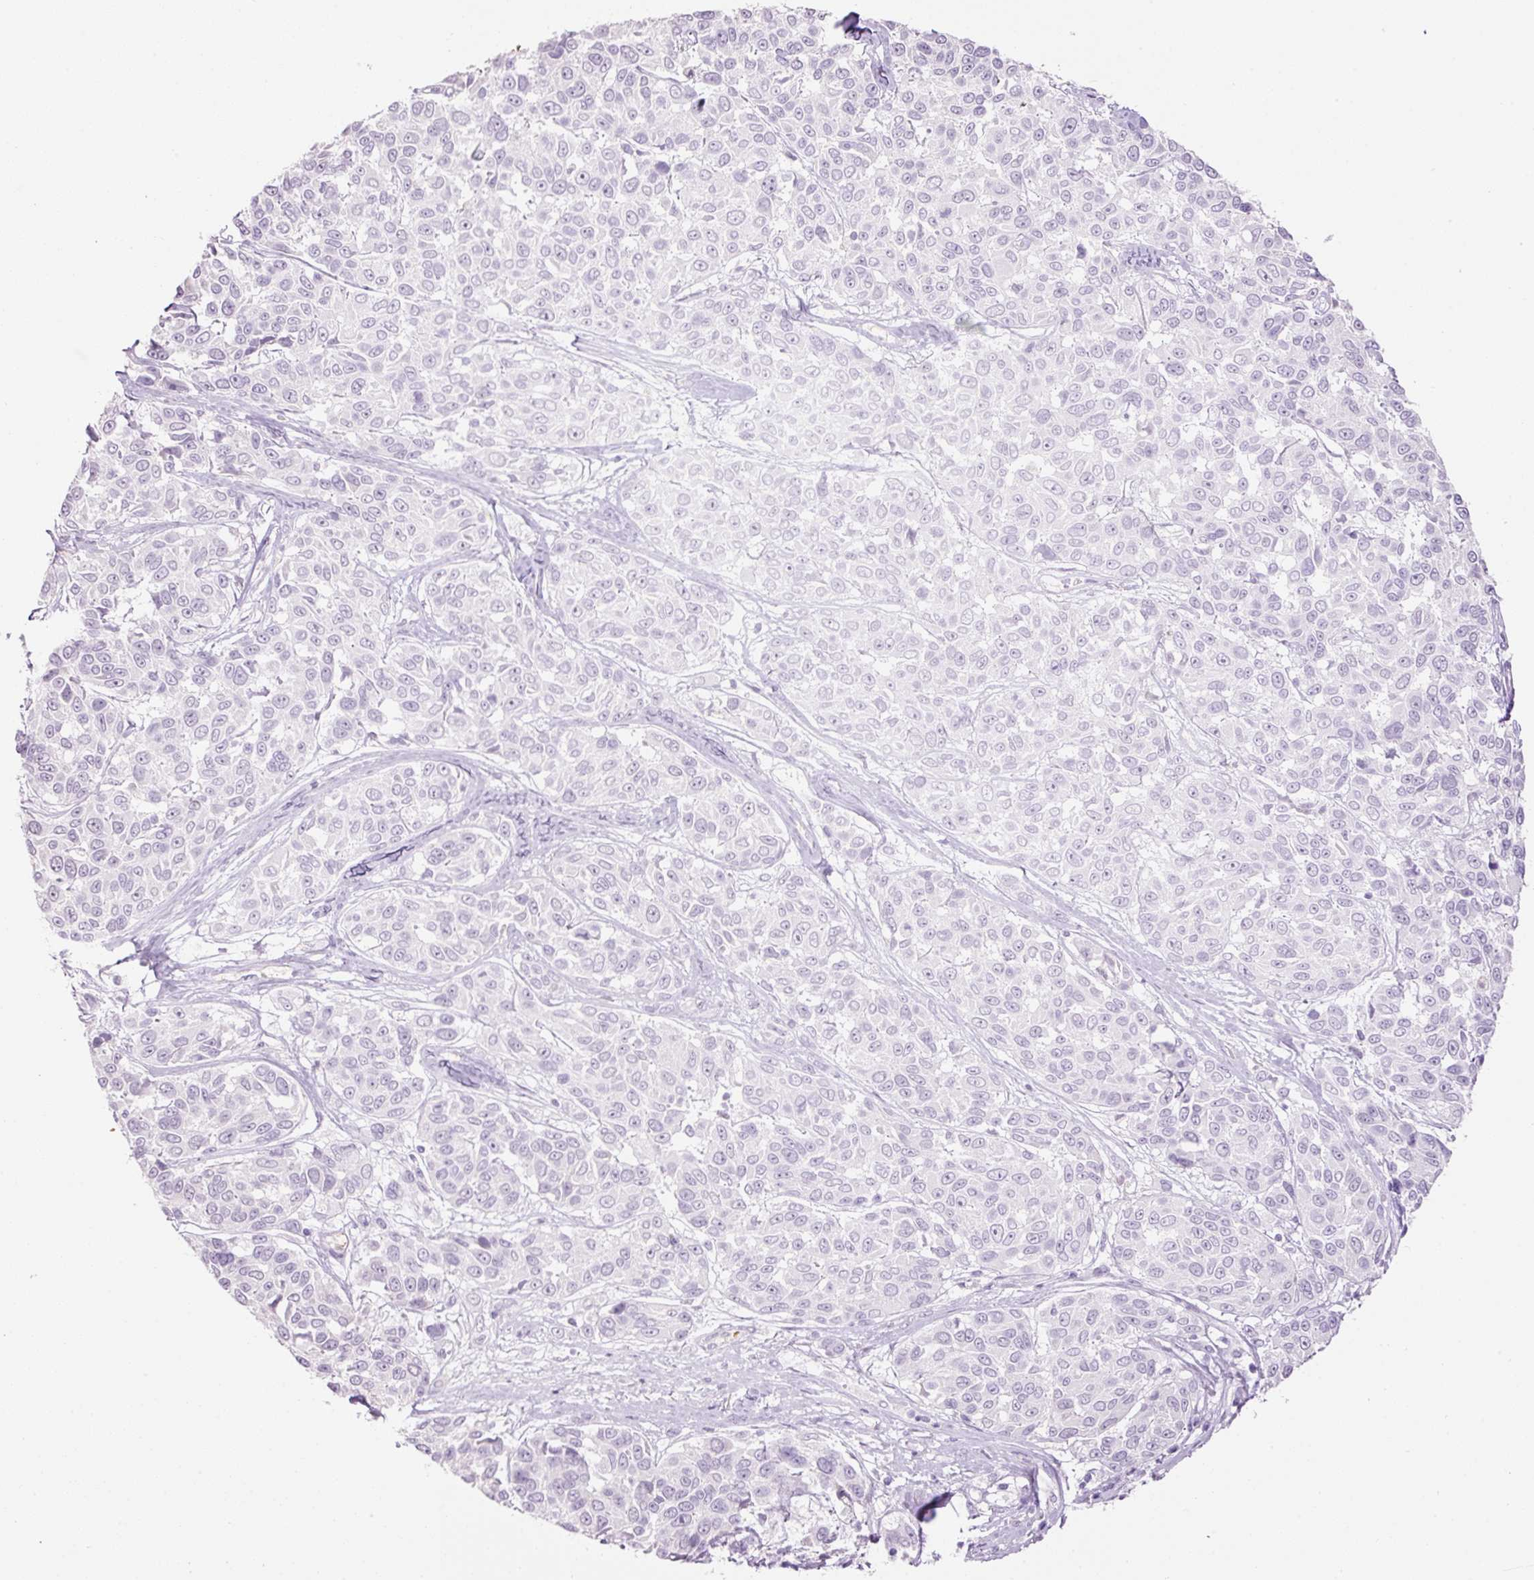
{"staining": {"intensity": "negative", "quantity": "none", "location": "none"}, "tissue": "melanoma", "cell_type": "Tumor cells", "image_type": "cancer", "snomed": [{"axis": "morphology", "description": "Malignant melanoma, NOS"}, {"axis": "topography", "description": "Skin"}], "caption": "An immunohistochemistry (IHC) image of malignant melanoma is shown. There is no staining in tumor cells of malignant melanoma. (DAB (3,3'-diaminobenzidine) immunohistochemistry, high magnification).", "gene": "LY6G6D", "patient": {"sex": "female", "age": 66}}